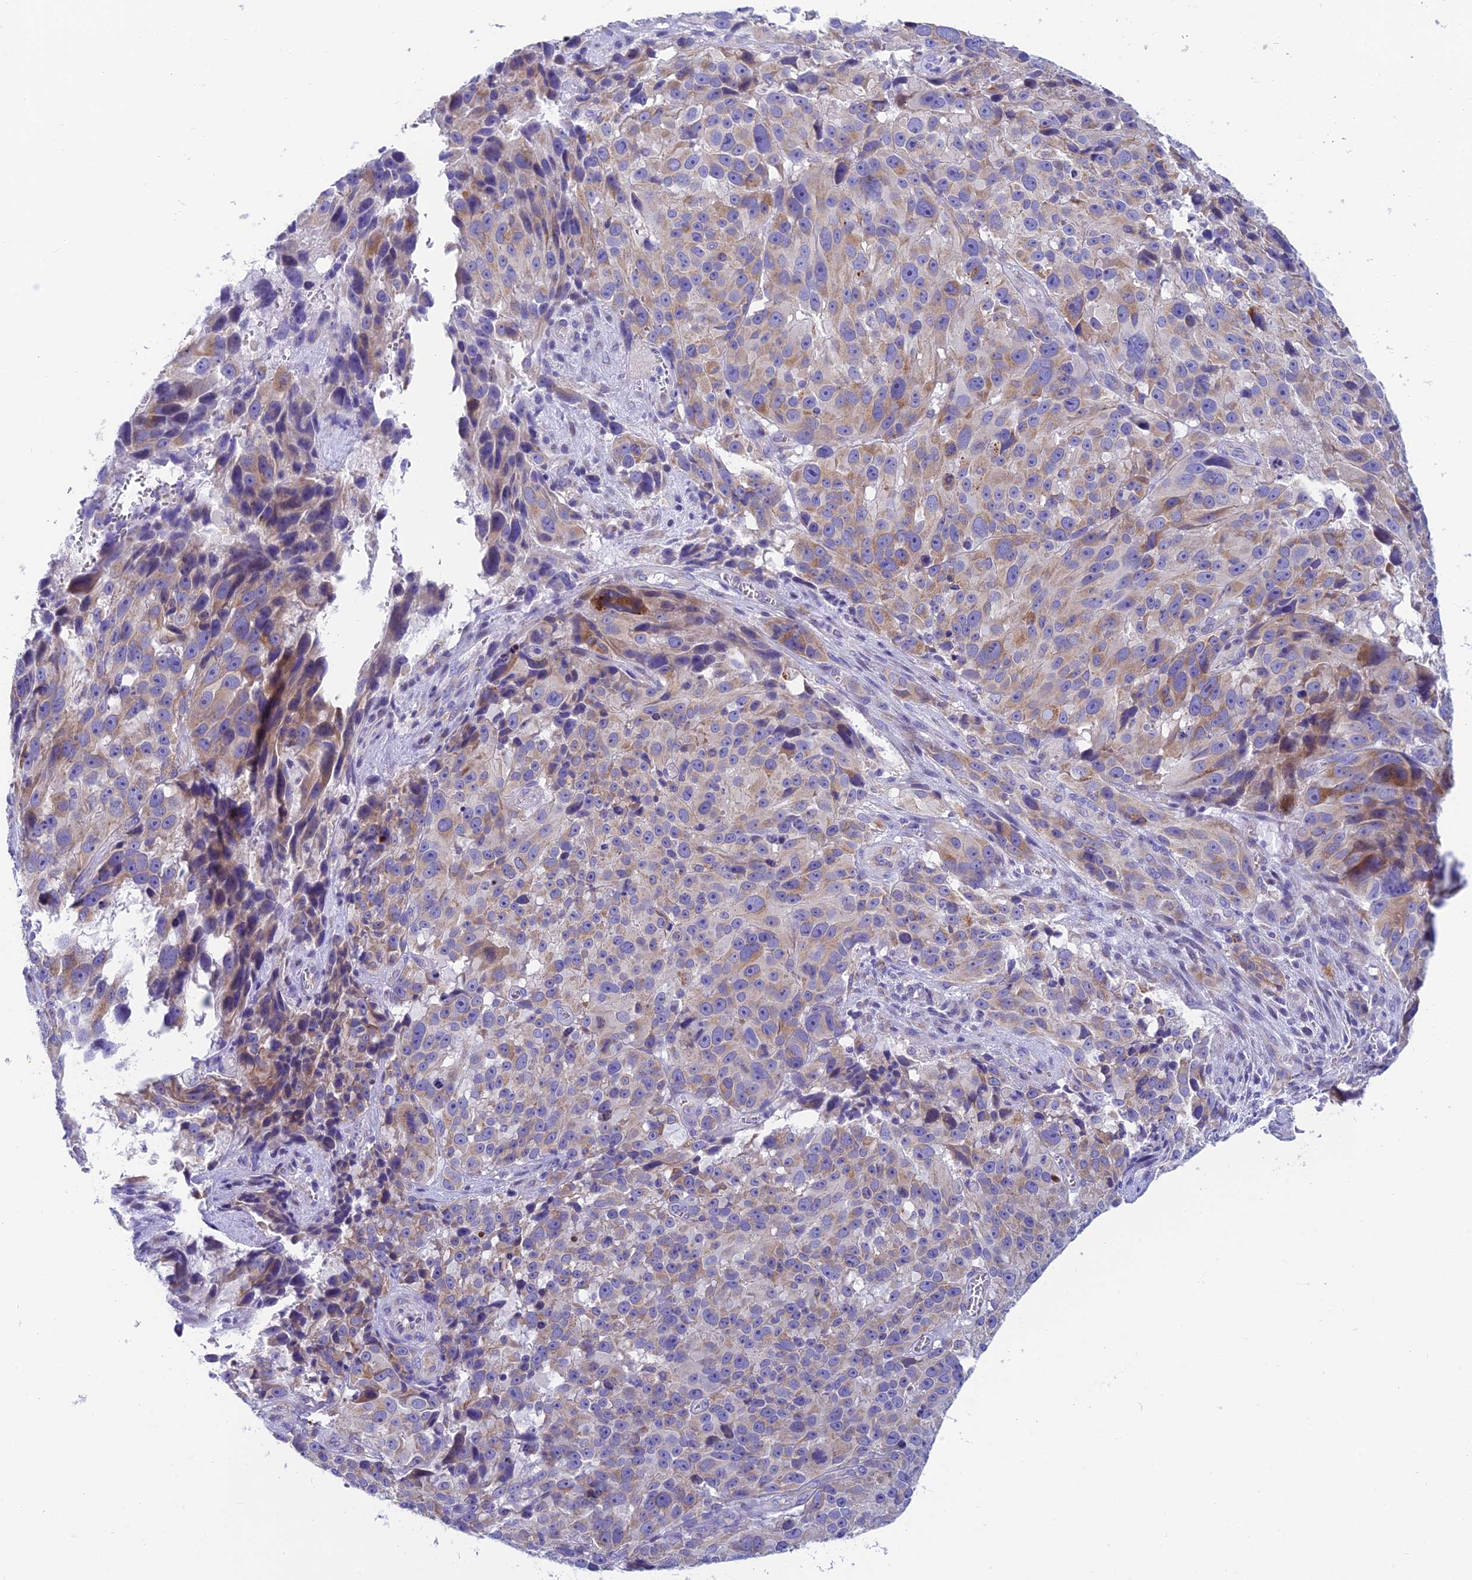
{"staining": {"intensity": "weak", "quantity": "25%-75%", "location": "cytoplasmic/membranous"}, "tissue": "melanoma", "cell_type": "Tumor cells", "image_type": "cancer", "snomed": [{"axis": "morphology", "description": "Malignant melanoma, NOS"}, {"axis": "topography", "description": "Skin"}], "caption": "This histopathology image demonstrates immunohistochemistry staining of human malignant melanoma, with low weak cytoplasmic/membranous staining in approximately 25%-75% of tumor cells.", "gene": "REEP4", "patient": {"sex": "male", "age": 84}}